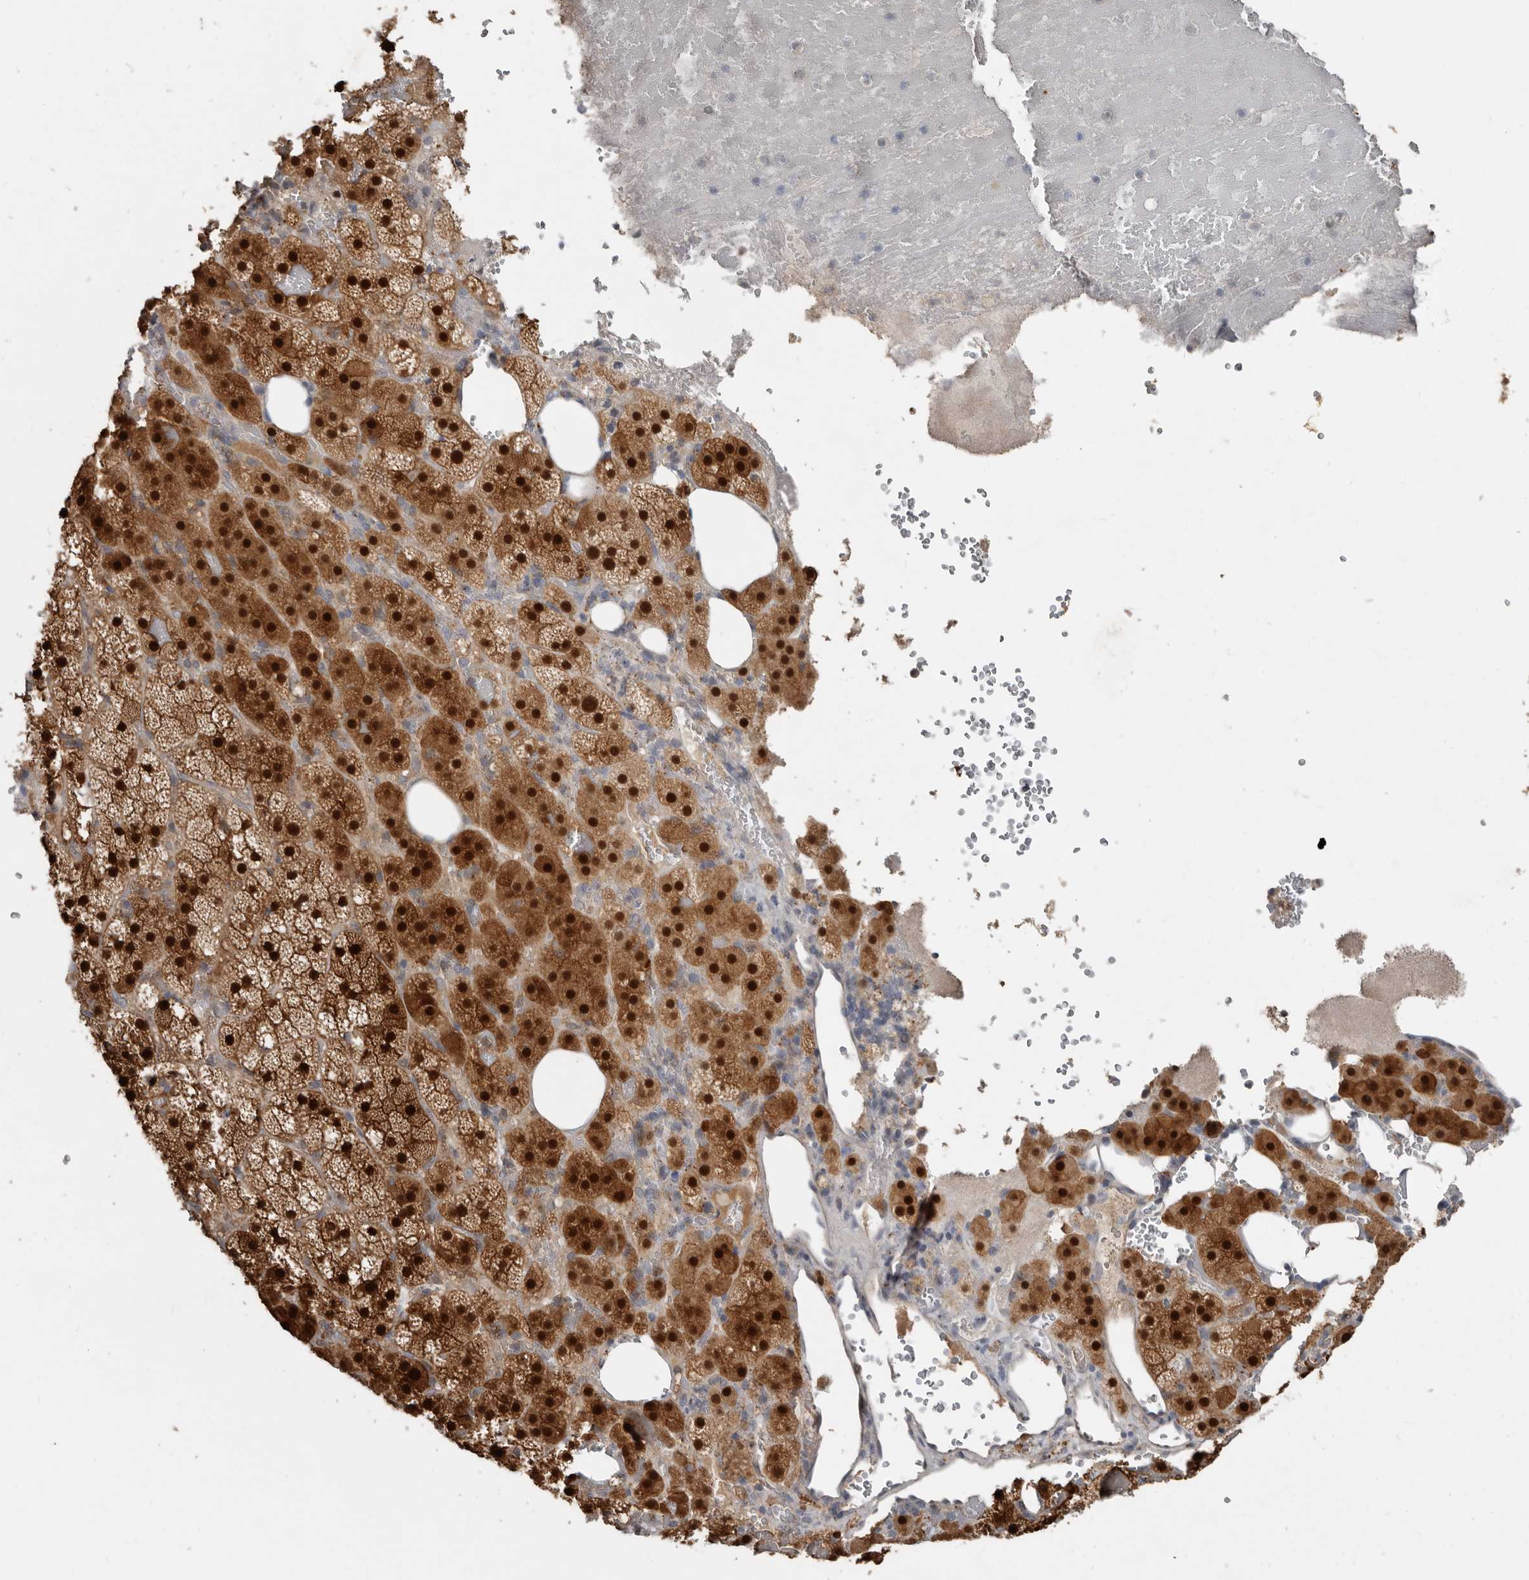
{"staining": {"intensity": "strong", "quantity": ">75%", "location": "cytoplasmic/membranous,nuclear"}, "tissue": "adrenal gland", "cell_type": "Glandular cells", "image_type": "normal", "snomed": [{"axis": "morphology", "description": "Normal tissue, NOS"}, {"axis": "topography", "description": "Adrenal gland"}], "caption": "Immunohistochemistry (IHC) photomicrograph of unremarkable adrenal gland: adrenal gland stained using immunohistochemistry (IHC) displays high levels of strong protein expression localized specifically in the cytoplasmic/membranous,nuclear of glandular cells, appearing as a cytoplasmic/membranous,nuclear brown color.", "gene": "RBKS", "patient": {"sex": "female", "age": 59}}